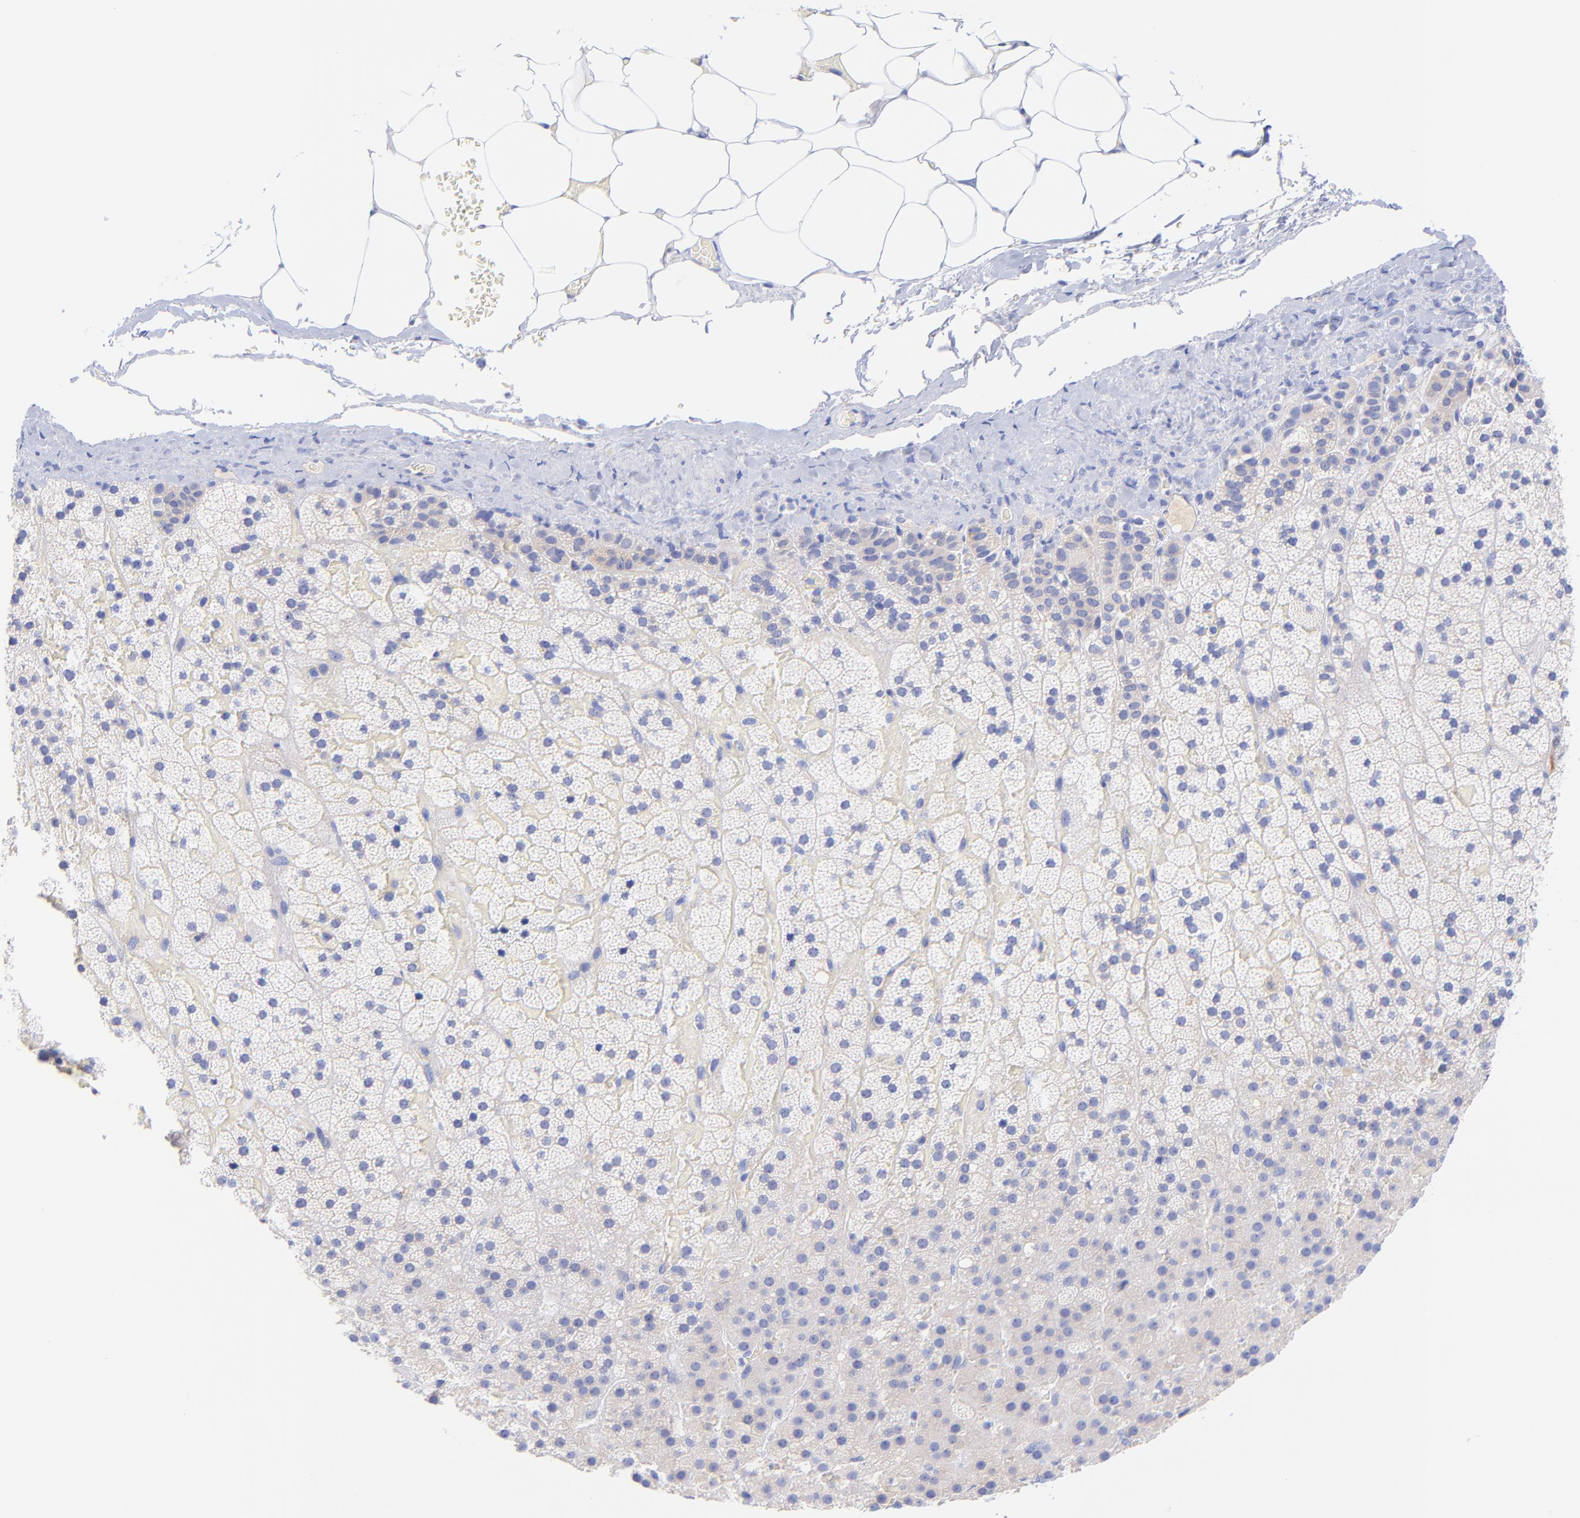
{"staining": {"intensity": "negative", "quantity": "none", "location": "none"}, "tissue": "adrenal gland", "cell_type": "Glandular cells", "image_type": "normal", "snomed": [{"axis": "morphology", "description": "Normal tissue, NOS"}, {"axis": "topography", "description": "Adrenal gland"}], "caption": "Immunohistochemistry (IHC) image of benign human adrenal gland stained for a protein (brown), which displays no positivity in glandular cells. (Immunohistochemistry, brightfield microscopy, high magnification).", "gene": "GPHN", "patient": {"sex": "male", "age": 35}}